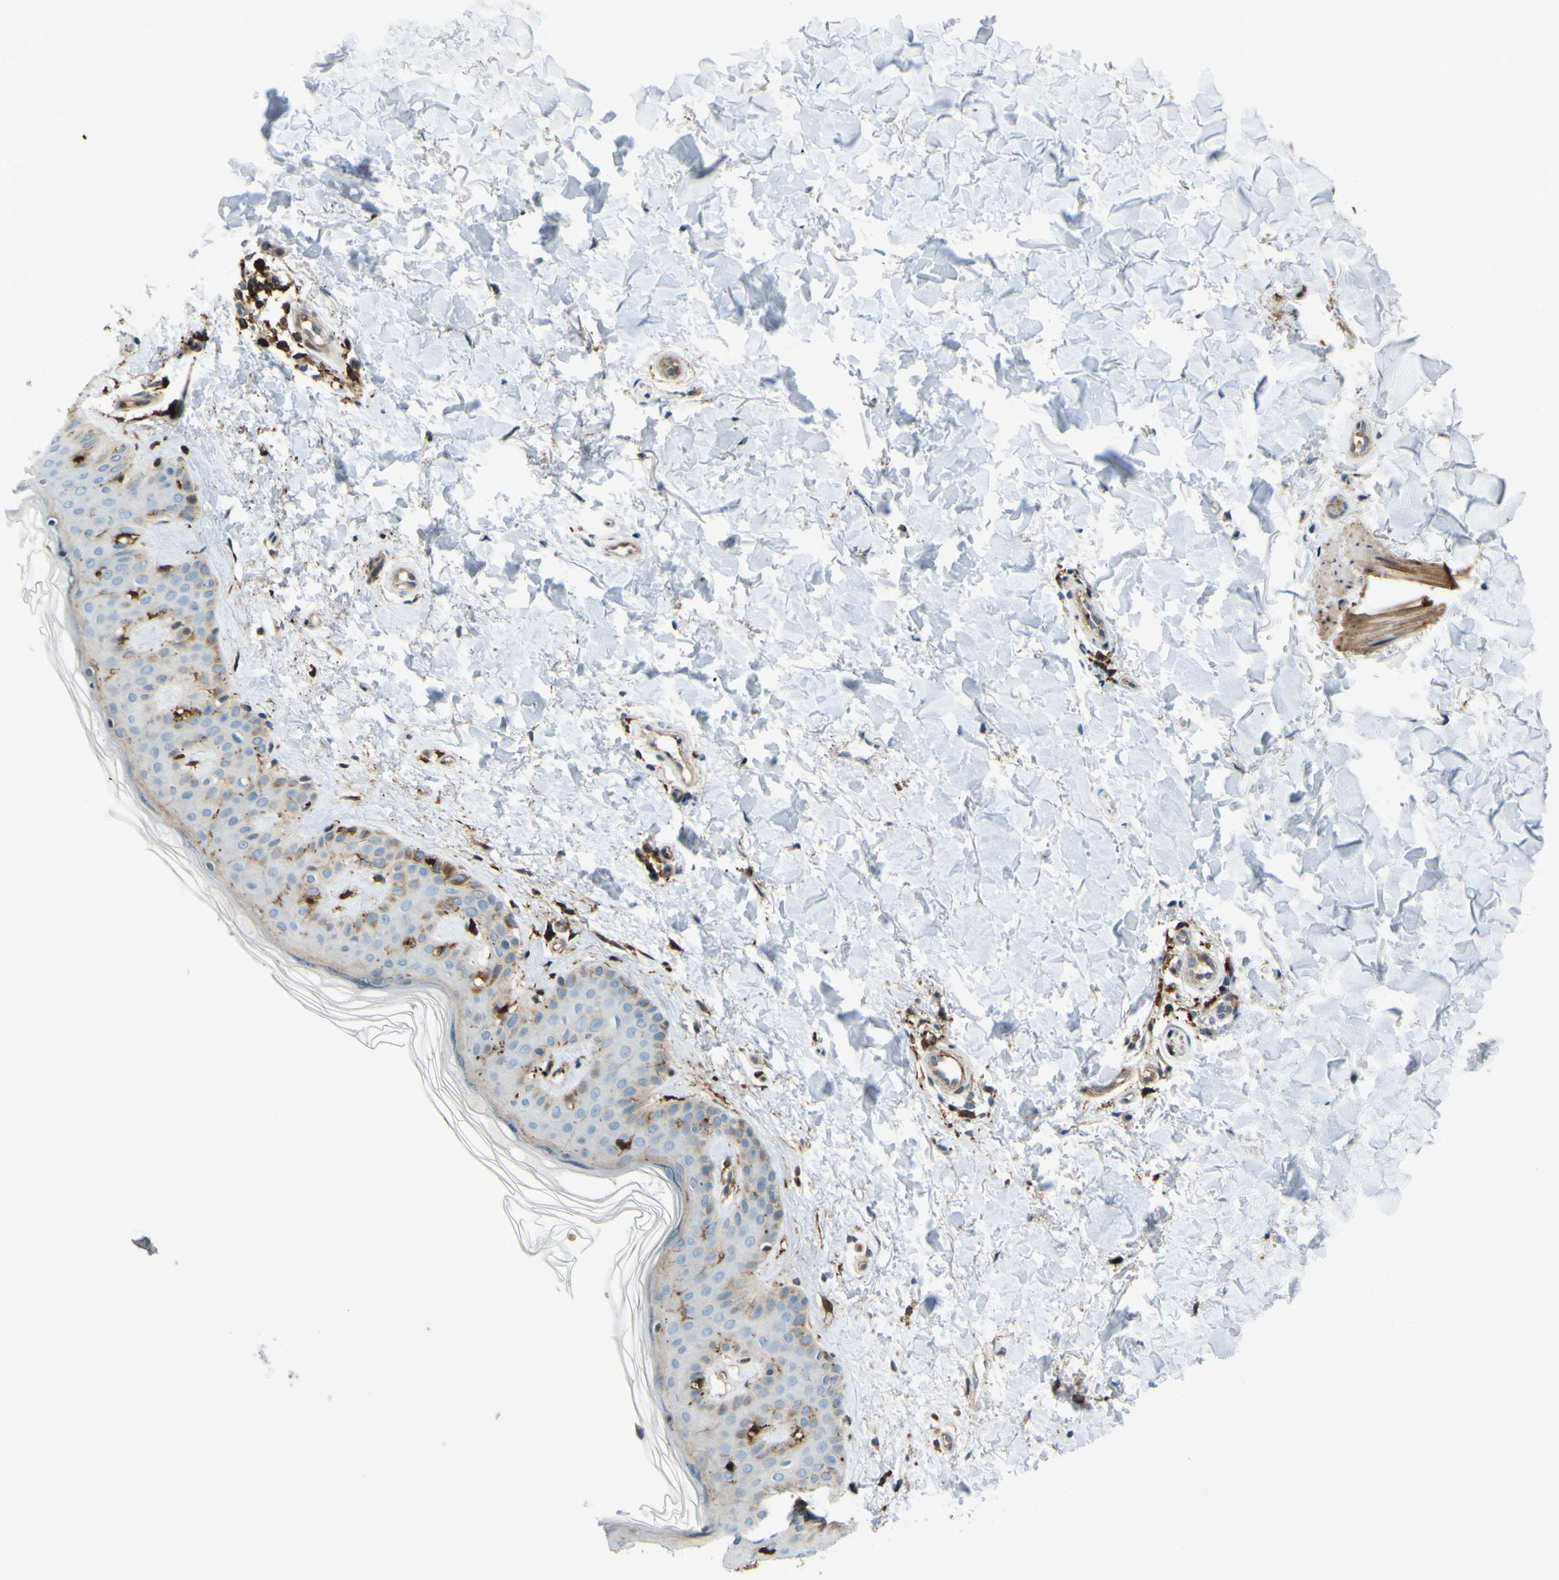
{"staining": {"intensity": "strong", "quantity": ">75%", "location": "cytoplasmic/membranous"}, "tissue": "skin", "cell_type": "Fibroblasts", "image_type": "normal", "snomed": [{"axis": "morphology", "description": "Normal tissue, NOS"}, {"axis": "topography", "description": "Skin"}], "caption": "IHC image of benign skin stained for a protein (brown), which exhibits high levels of strong cytoplasmic/membranous positivity in approximately >75% of fibroblasts.", "gene": "PCDHB5", "patient": {"sex": "male", "age": 67}}